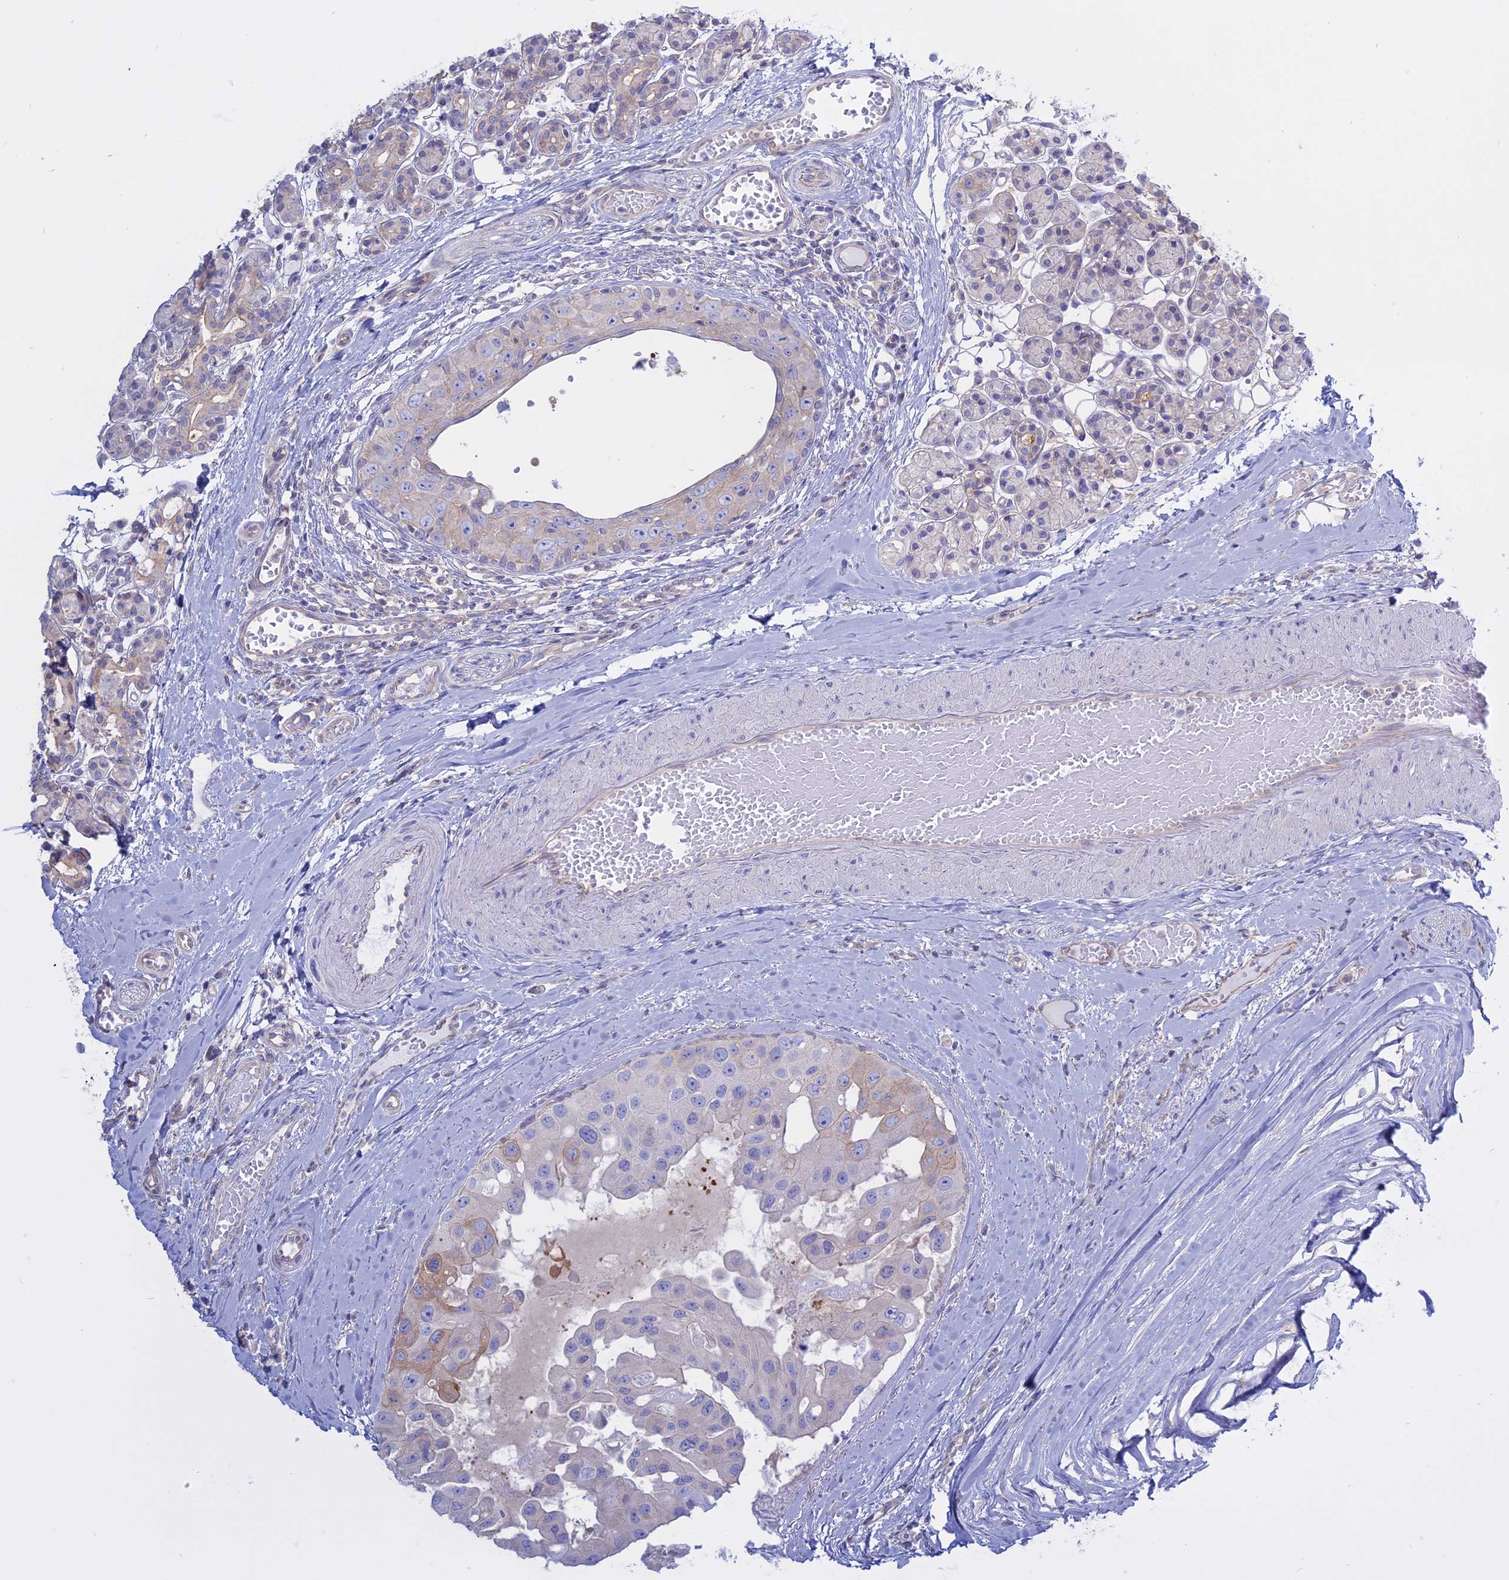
{"staining": {"intensity": "negative", "quantity": "none", "location": "none"}, "tissue": "head and neck cancer", "cell_type": "Tumor cells", "image_type": "cancer", "snomed": [{"axis": "morphology", "description": "Adenocarcinoma, NOS"}, {"axis": "morphology", "description": "Adenocarcinoma, metastatic, NOS"}, {"axis": "topography", "description": "Head-Neck"}], "caption": "Immunohistochemistry (IHC) image of head and neck cancer (adenocarcinoma) stained for a protein (brown), which reveals no positivity in tumor cells. (DAB IHC visualized using brightfield microscopy, high magnification).", "gene": "AHCYL1", "patient": {"sex": "male", "age": 75}}